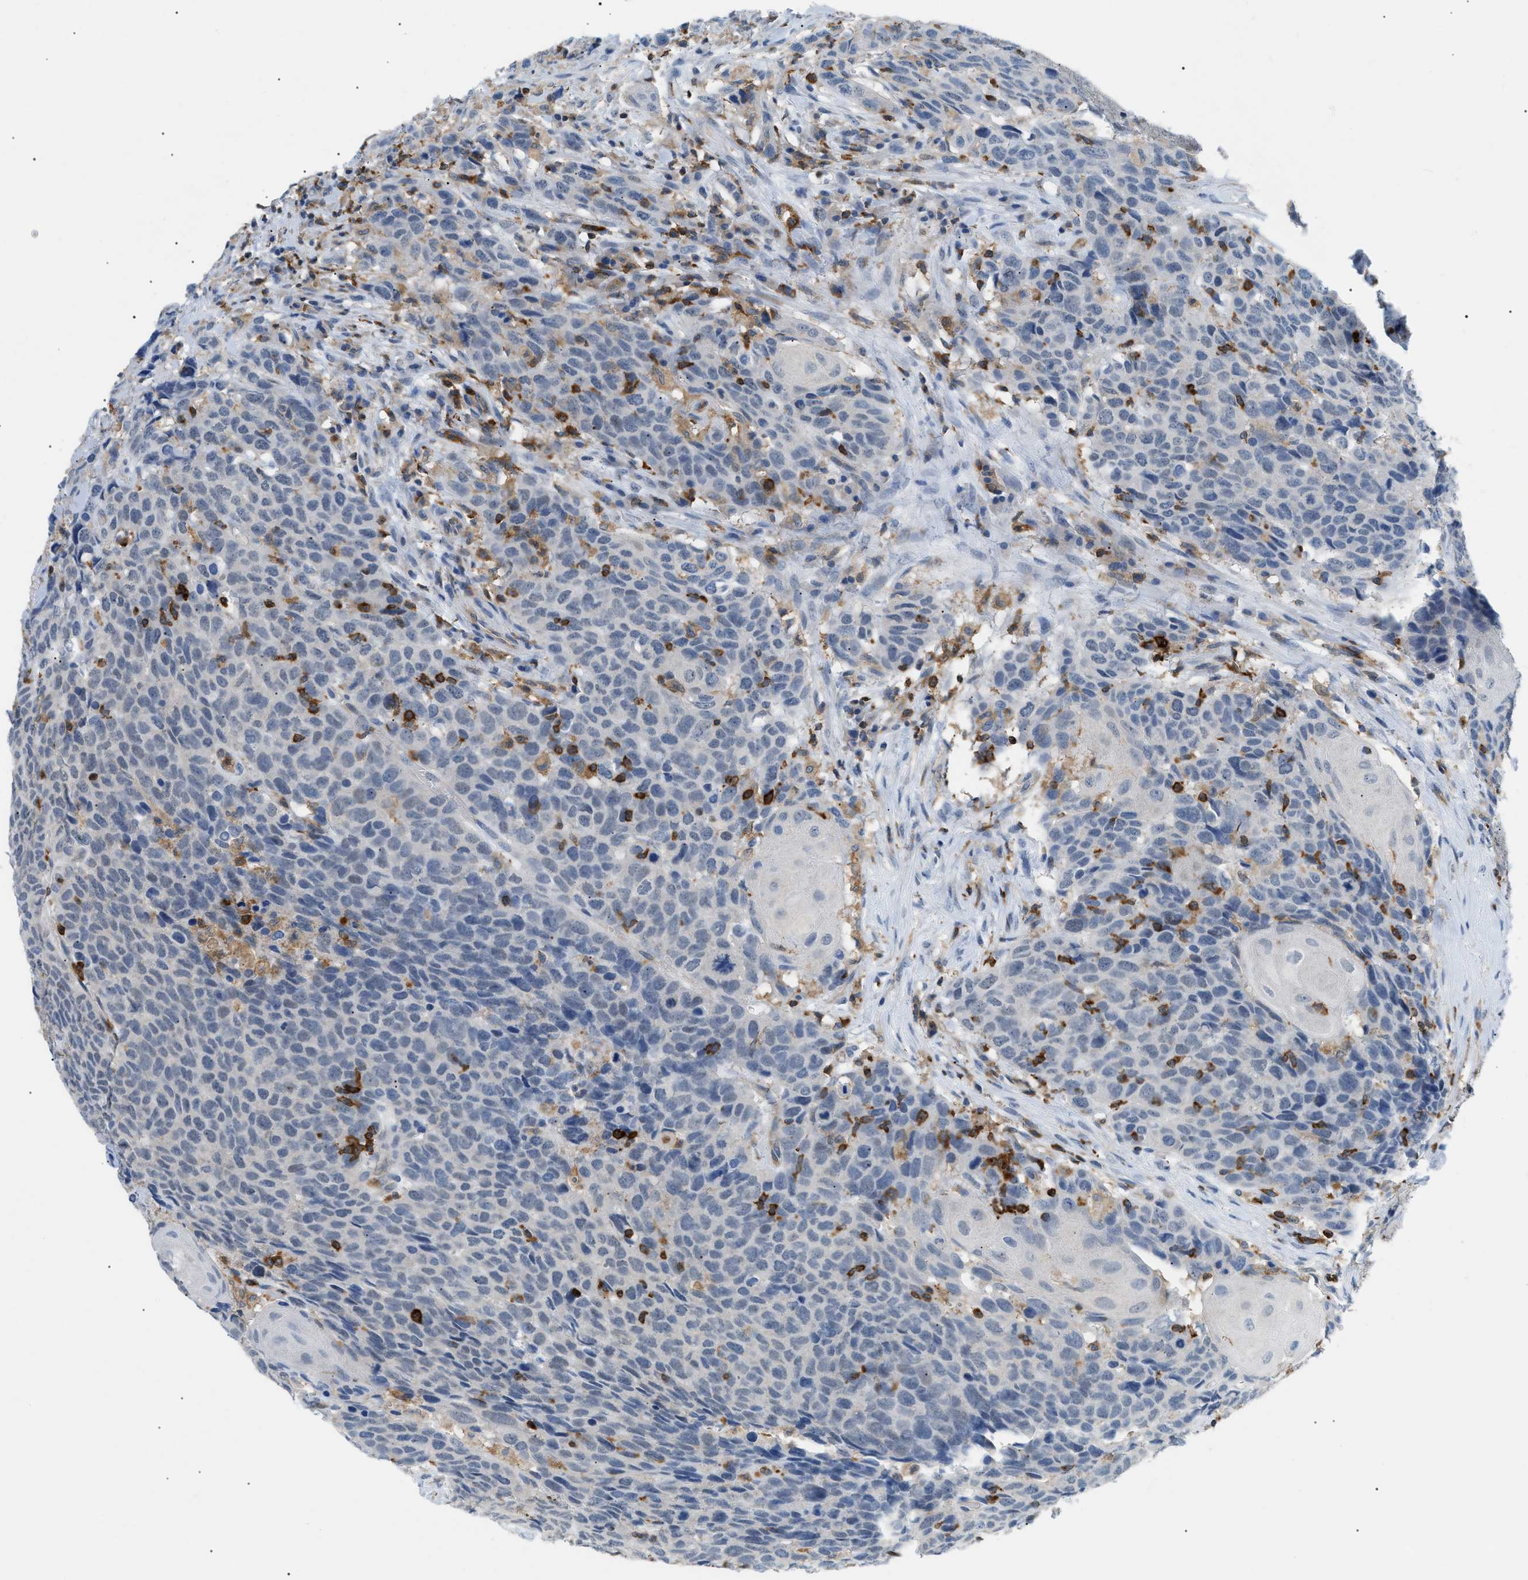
{"staining": {"intensity": "negative", "quantity": "none", "location": "none"}, "tissue": "head and neck cancer", "cell_type": "Tumor cells", "image_type": "cancer", "snomed": [{"axis": "morphology", "description": "Squamous cell carcinoma, NOS"}, {"axis": "topography", "description": "Head-Neck"}], "caption": "Head and neck squamous cell carcinoma was stained to show a protein in brown. There is no significant positivity in tumor cells.", "gene": "INPP5D", "patient": {"sex": "male", "age": 66}}